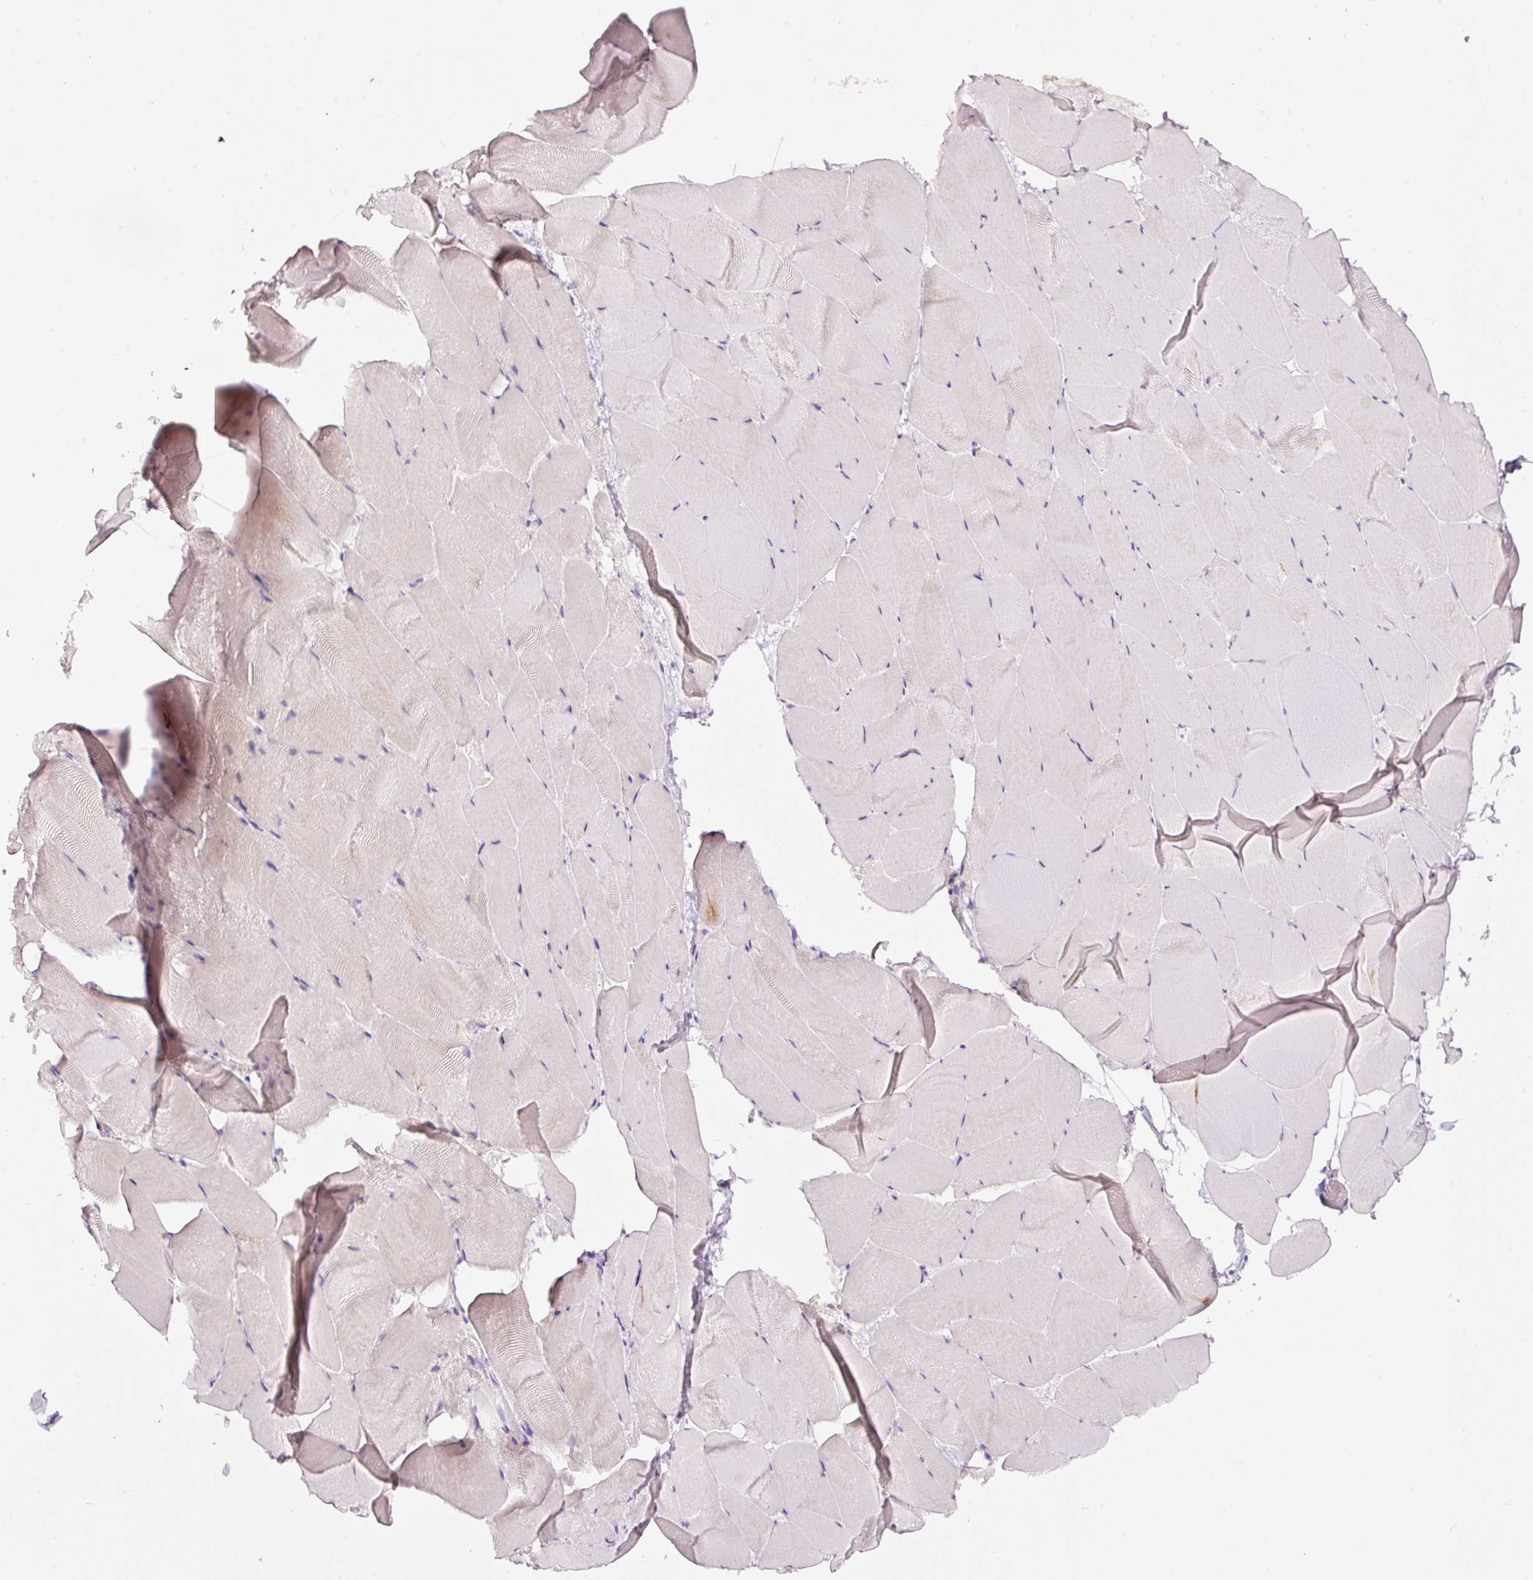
{"staining": {"intensity": "negative", "quantity": "none", "location": "none"}, "tissue": "skeletal muscle", "cell_type": "Myocytes", "image_type": "normal", "snomed": [{"axis": "morphology", "description": "Normal tissue, NOS"}, {"axis": "topography", "description": "Skeletal muscle"}], "caption": "Image shows no significant protein expression in myocytes of unremarkable skeletal muscle. (Immunohistochemistry, brightfield microscopy, high magnification).", "gene": "RSPO2", "patient": {"sex": "female", "age": 64}}